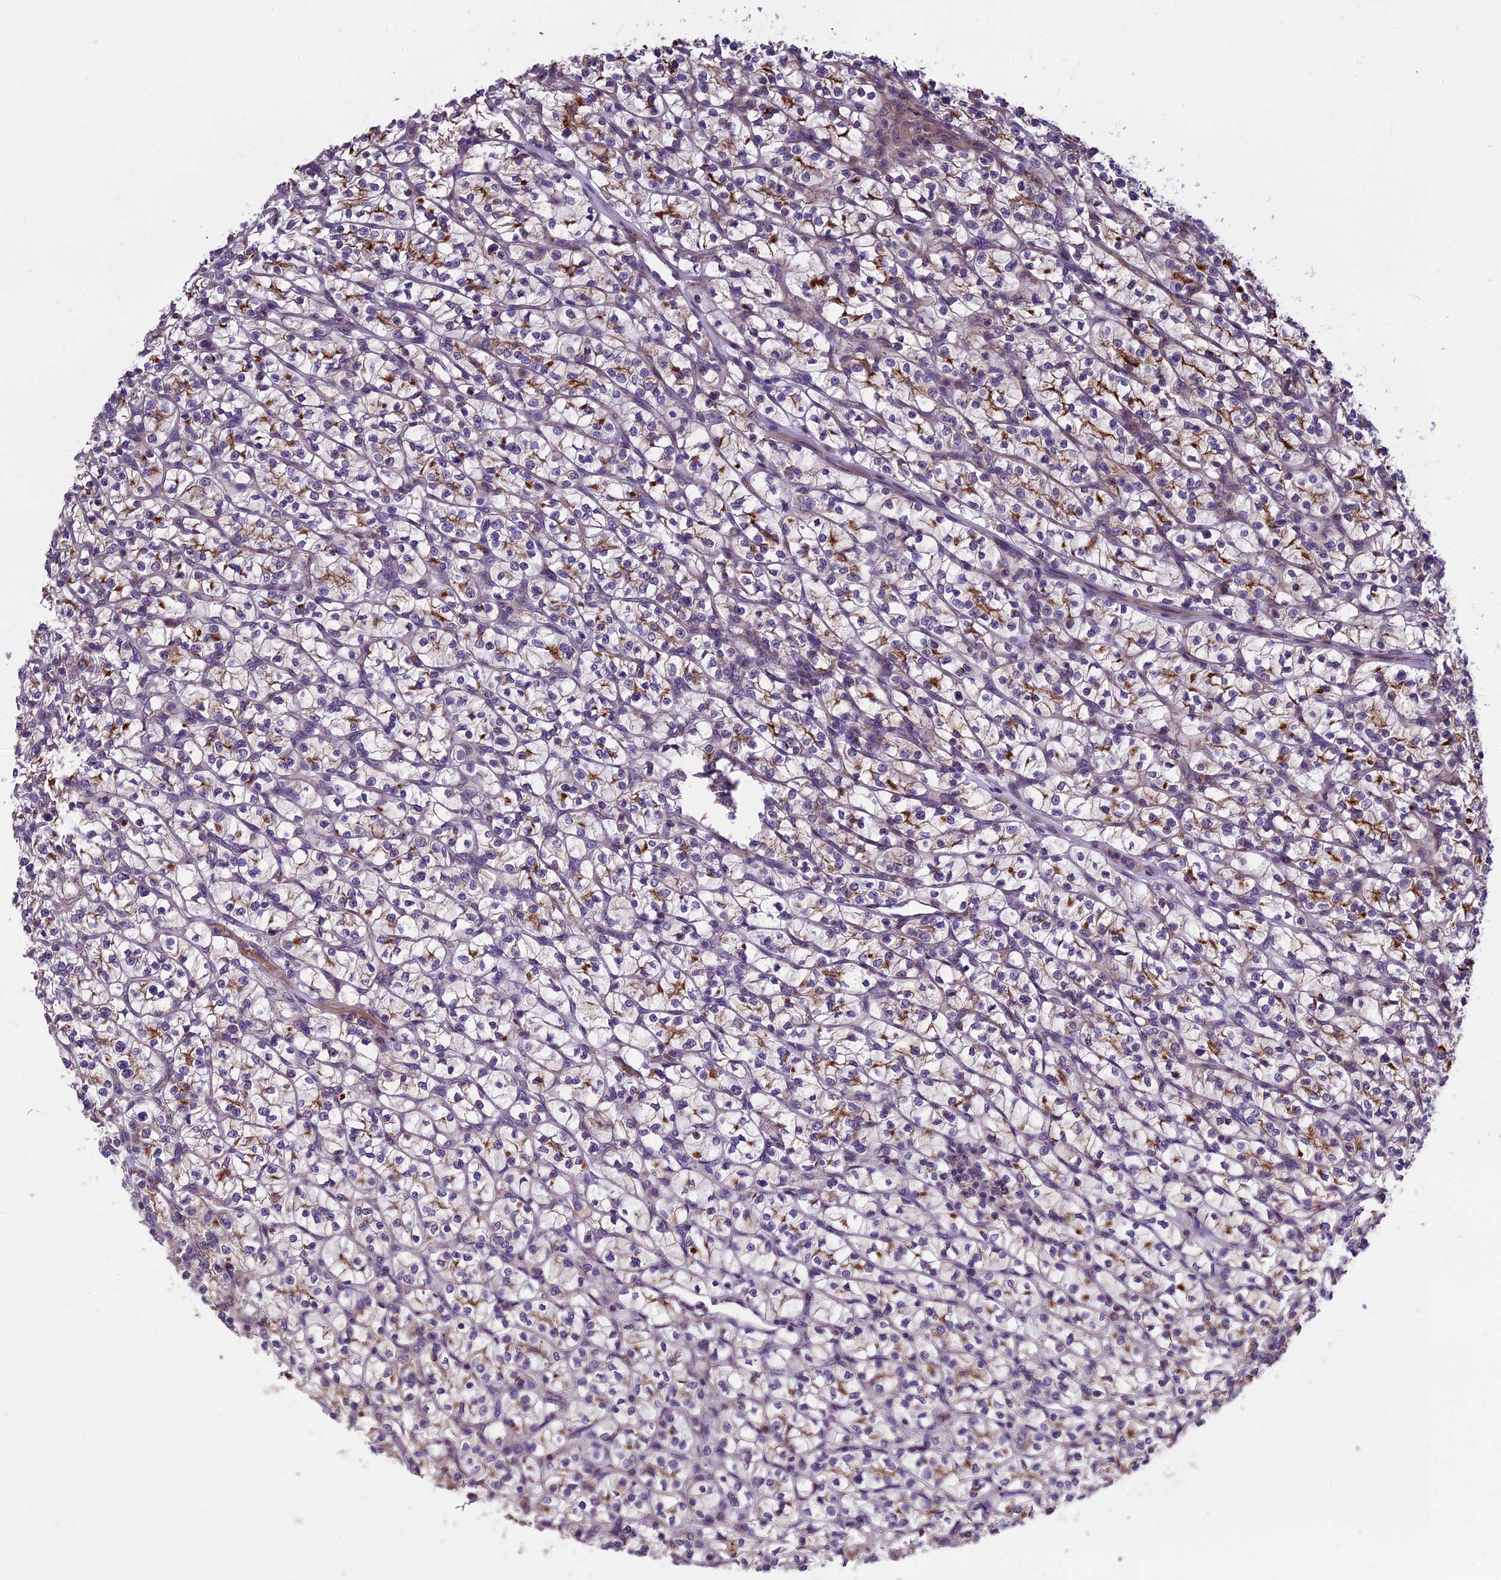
{"staining": {"intensity": "moderate", "quantity": "25%-75%", "location": "cytoplasmic/membranous"}, "tissue": "renal cancer", "cell_type": "Tumor cells", "image_type": "cancer", "snomed": [{"axis": "morphology", "description": "Adenocarcinoma, NOS"}, {"axis": "topography", "description": "Kidney"}], "caption": "A high-resolution photomicrograph shows immunohistochemistry (IHC) staining of renal cancer, which shows moderate cytoplasmic/membranous positivity in approximately 25%-75% of tumor cells.", "gene": "ABCC10", "patient": {"sex": "female", "age": 64}}